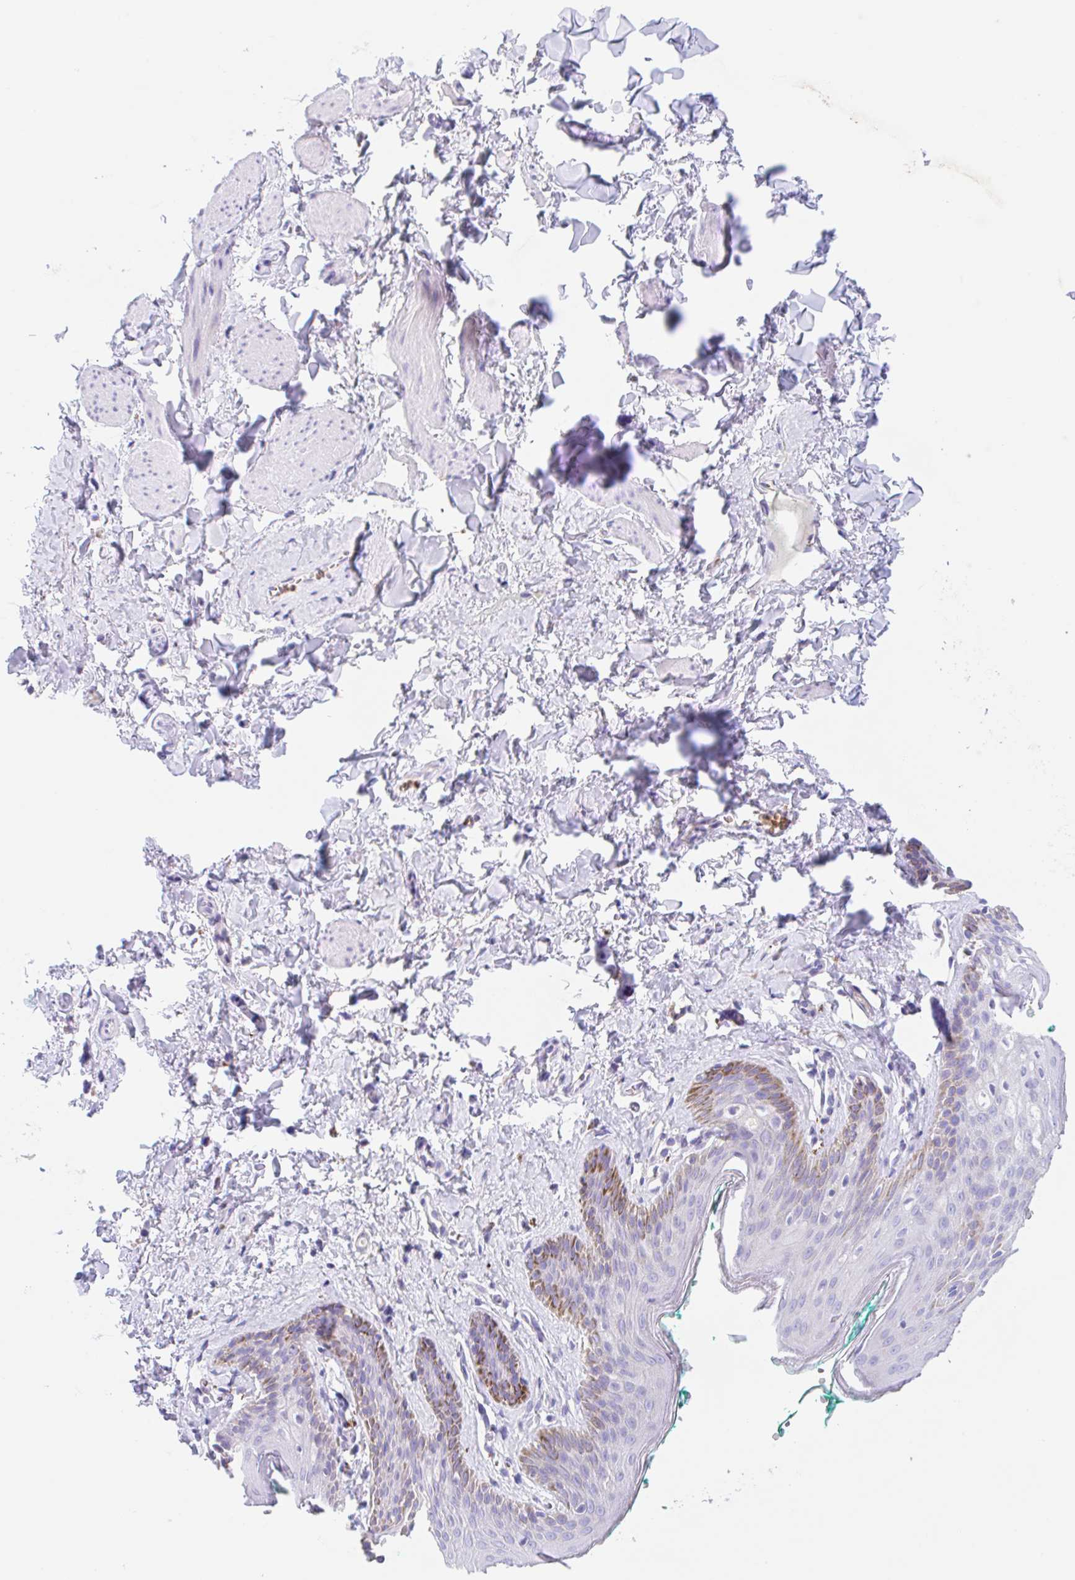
{"staining": {"intensity": "moderate", "quantity": "<25%", "location": "cytoplasmic/membranous"}, "tissue": "skin", "cell_type": "Epidermal cells", "image_type": "normal", "snomed": [{"axis": "morphology", "description": "Normal tissue, NOS"}, {"axis": "topography", "description": "Vulva"}, {"axis": "topography", "description": "Peripheral nerve tissue"}], "caption": "A low amount of moderate cytoplasmic/membranous positivity is identified in approximately <25% of epidermal cells in benign skin. The staining was performed using DAB to visualize the protein expression in brown, while the nuclei were stained in blue with hematoxylin (Magnification: 20x).", "gene": "ANKRD9", "patient": {"sex": "female", "age": 66}}